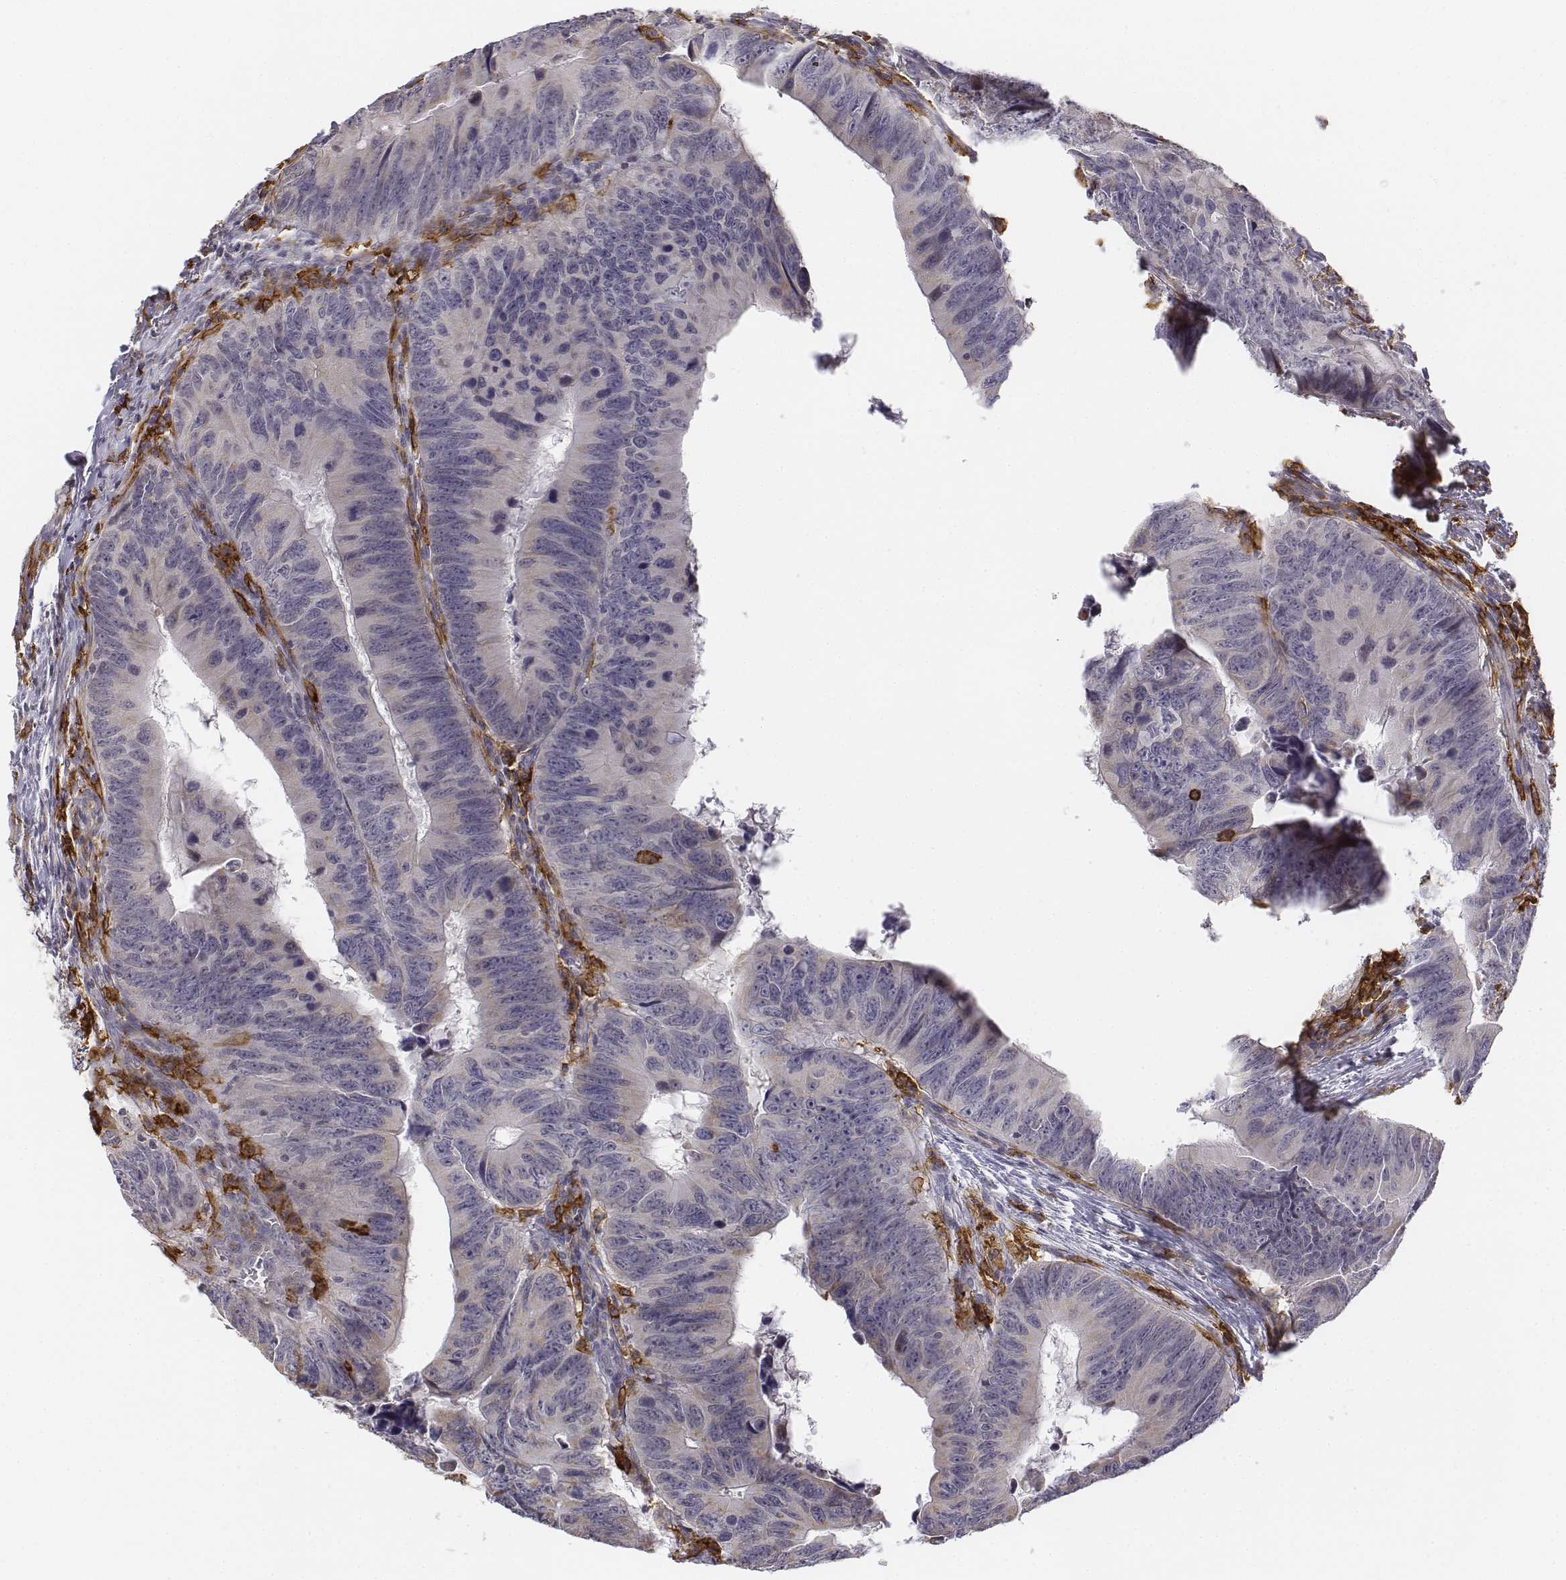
{"staining": {"intensity": "negative", "quantity": "none", "location": "none"}, "tissue": "colorectal cancer", "cell_type": "Tumor cells", "image_type": "cancer", "snomed": [{"axis": "morphology", "description": "Adenocarcinoma, NOS"}, {"axis": "topography", "description": "Colon"}], "caption": "An image of human adenocarcinoma (colorectal) is negative for staining in tumor cells. Nuclei are stained in blue.", "gene": "CD14", "patient": {"sex": "female", "age": 82}}